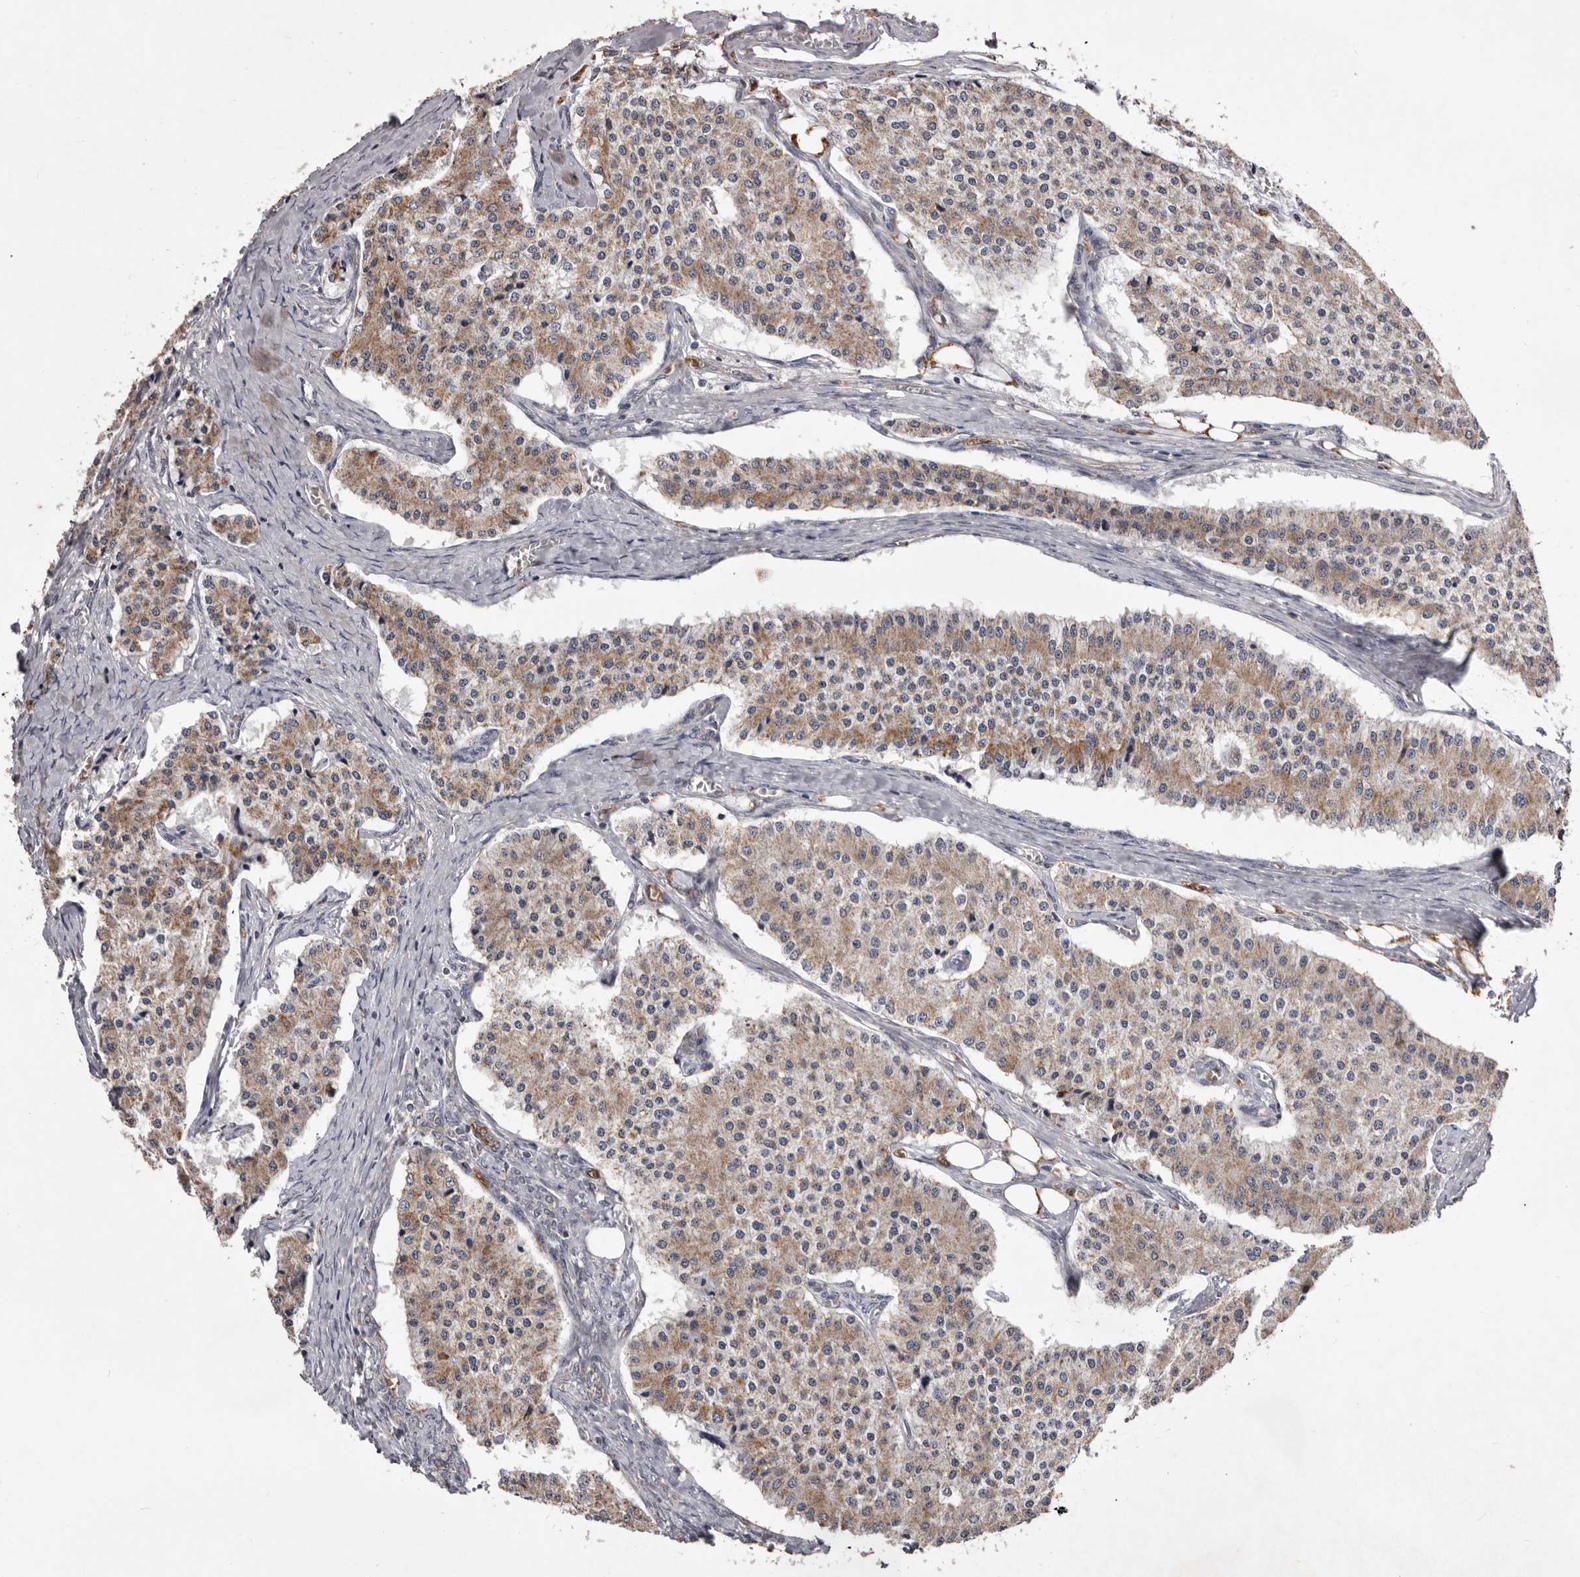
{"staining": {"intensity": "moderate", "quantity": ">75%", "location": "cytoplasmic/membranous"}, "tissue": "carcinoid", "cell_type": "Tumor cells", "image_type": "cancer", "snomed": [{"axis": "morphology", "description": "Carcinoid, malignant, NOS"}, {"axis": "topography", "description": "Colon"}], "caption": "Approximately >75% of tumor cells in human malignant carcinoid reveal moderate cytoplasmic/membranous protein staining as visualized by brown immunohistochemical staining.", "gene": "CXCL14", "patient": {"sex": "female", "age": 52}}